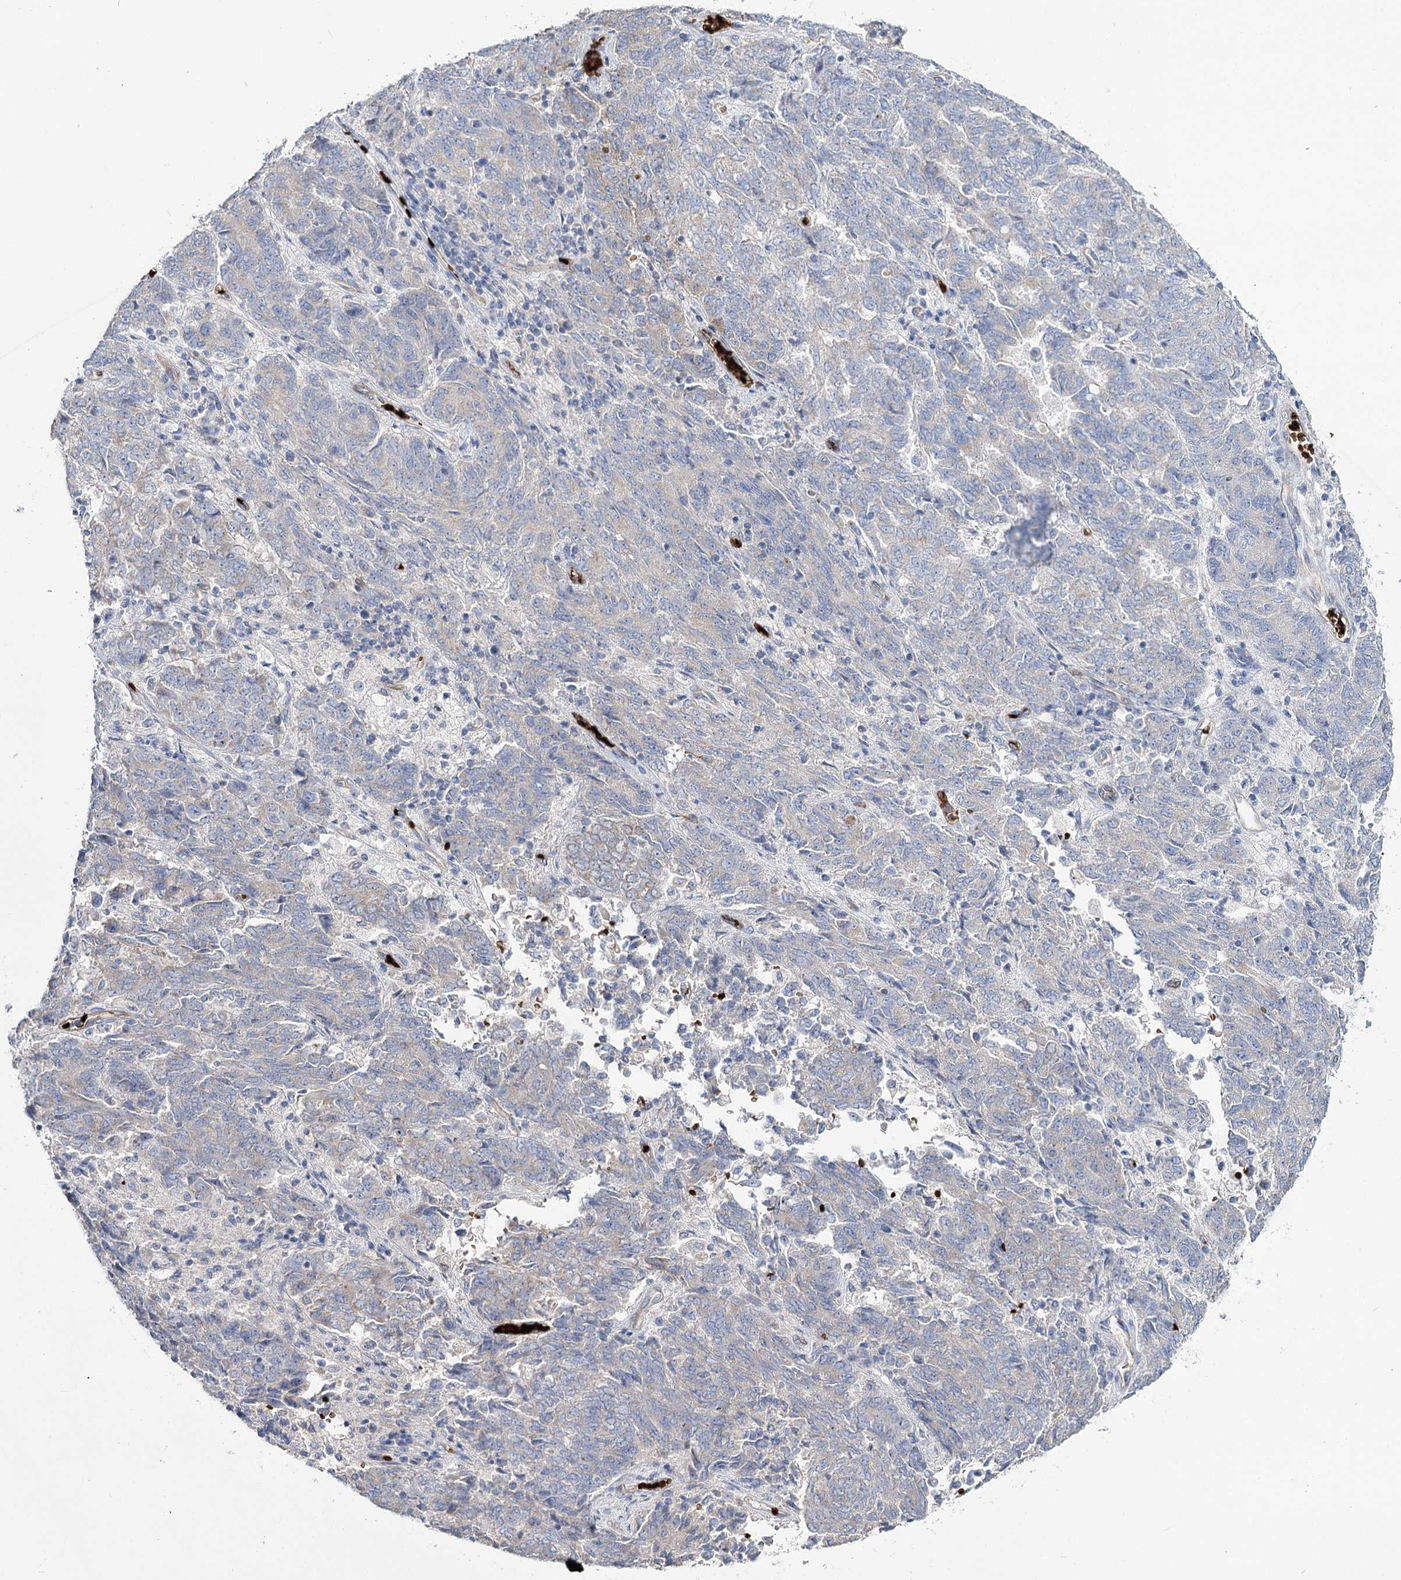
{"staining": {"intensity": "negative", "quantity": "none", "location": "none"}, "tissue": "endometrial cancer", "cell_type": "Tumor cells", "image_type": "cancer", "snomed": [{"axis": "morphology", "description": "Adenocarcinoma, NOS"}, {"axis": "topography", "description": "Endometrium"}], "caption": "A histopathology image of human endometrial cancer (adenocarcinoma) is negative for staining in tumor cells.", "gene": "GBF1", "patient": {"sex": "female", "age": 80}}